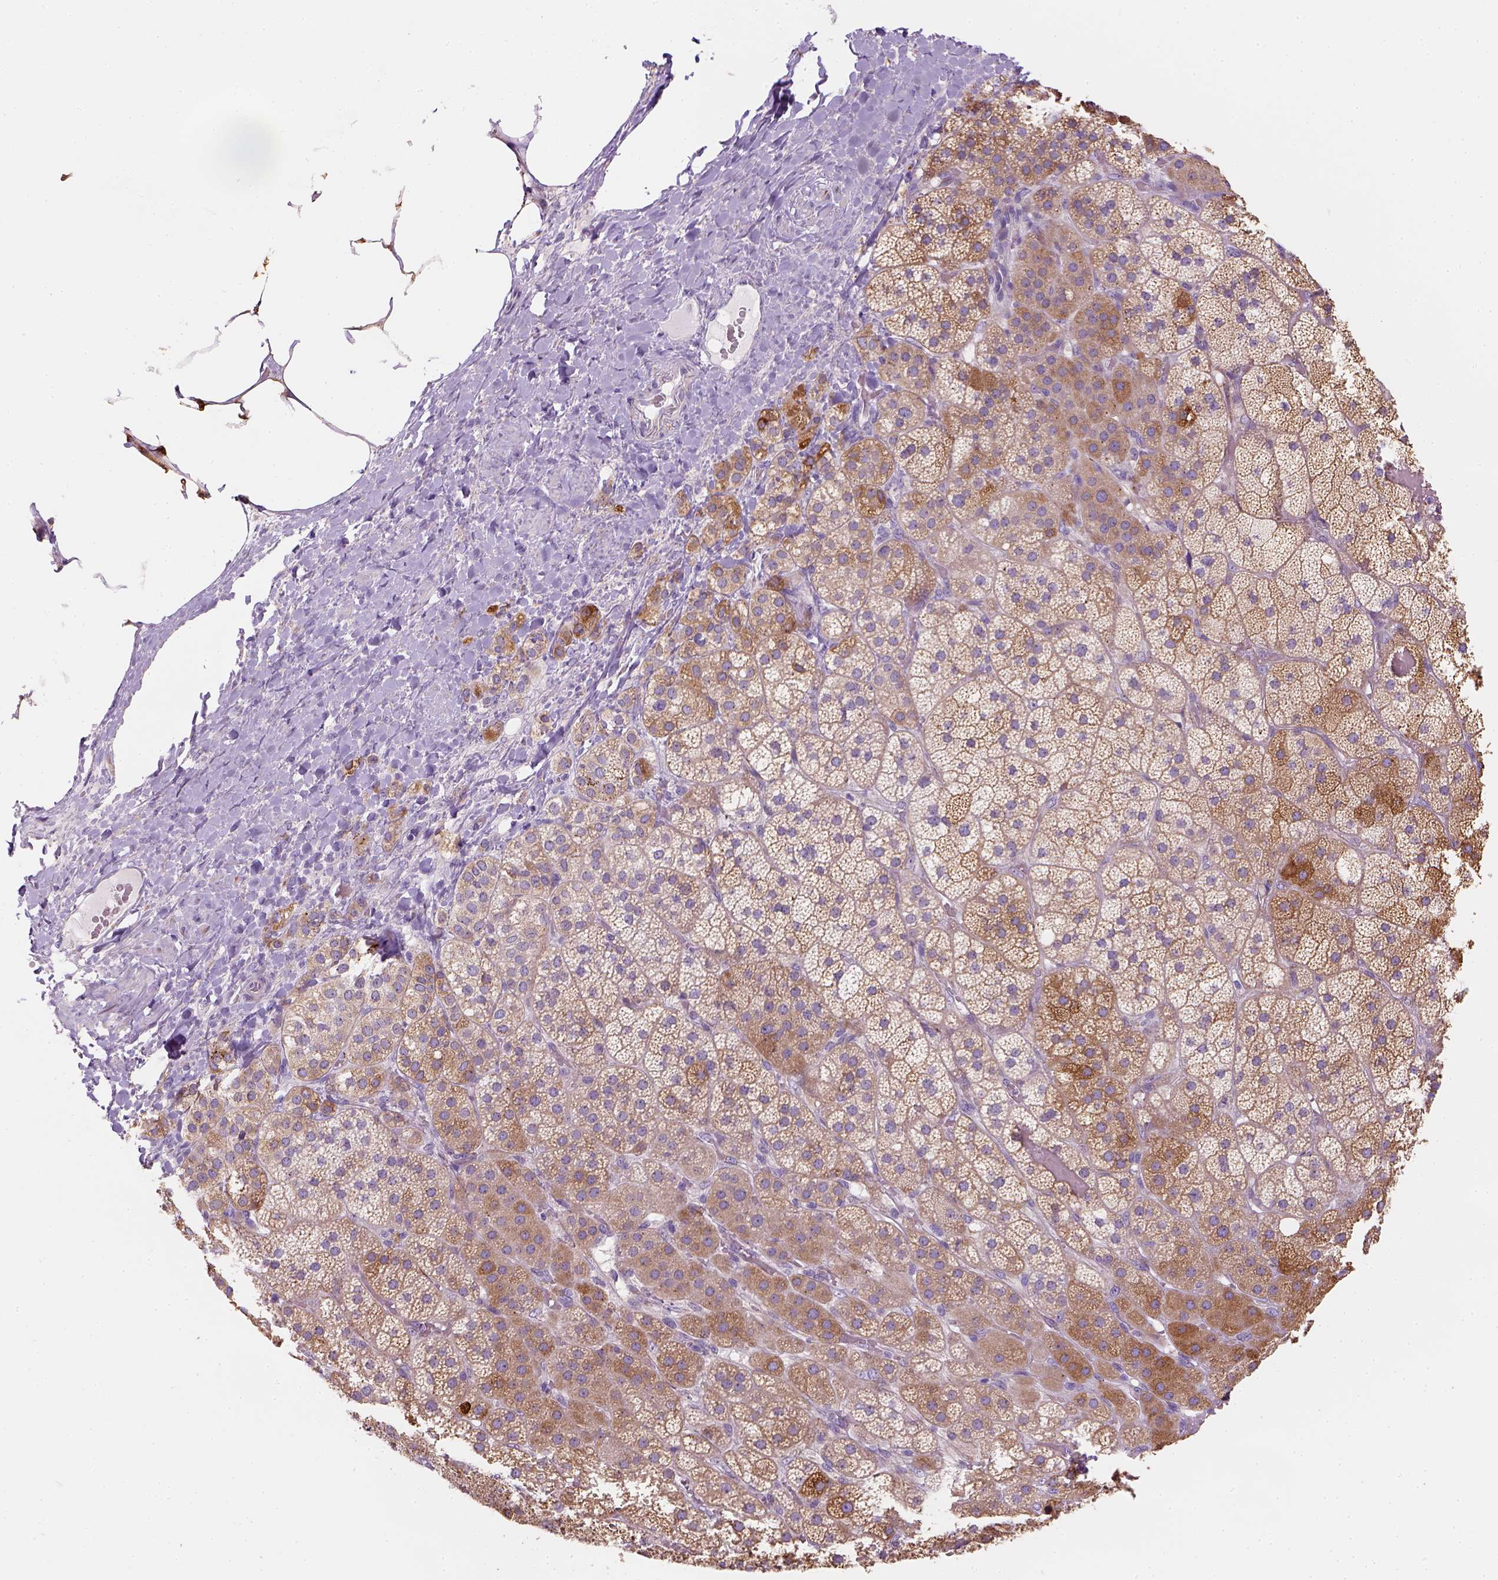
{"staining": {"intensity": "moderate", "quantity": ">75%", "location": "cytoplasmic/membranous"}, "tissue": "adrenal gland", "cell_type": "Glandular cells", "image_type": "normal", "snomed": [{"axis": "morphology", "description": "Normal tissue, NOS"}, {"axis": "topography", "description": "Adrenal gland"}], "caption": "This is a micrograph of immunohistochemistry staining of normal adrenal gland, which shows moderate staining in the cytoplasmic/membranous of glandular cells.", "gene": "CES2", "patient": {"sex": "male", "age": 57}}